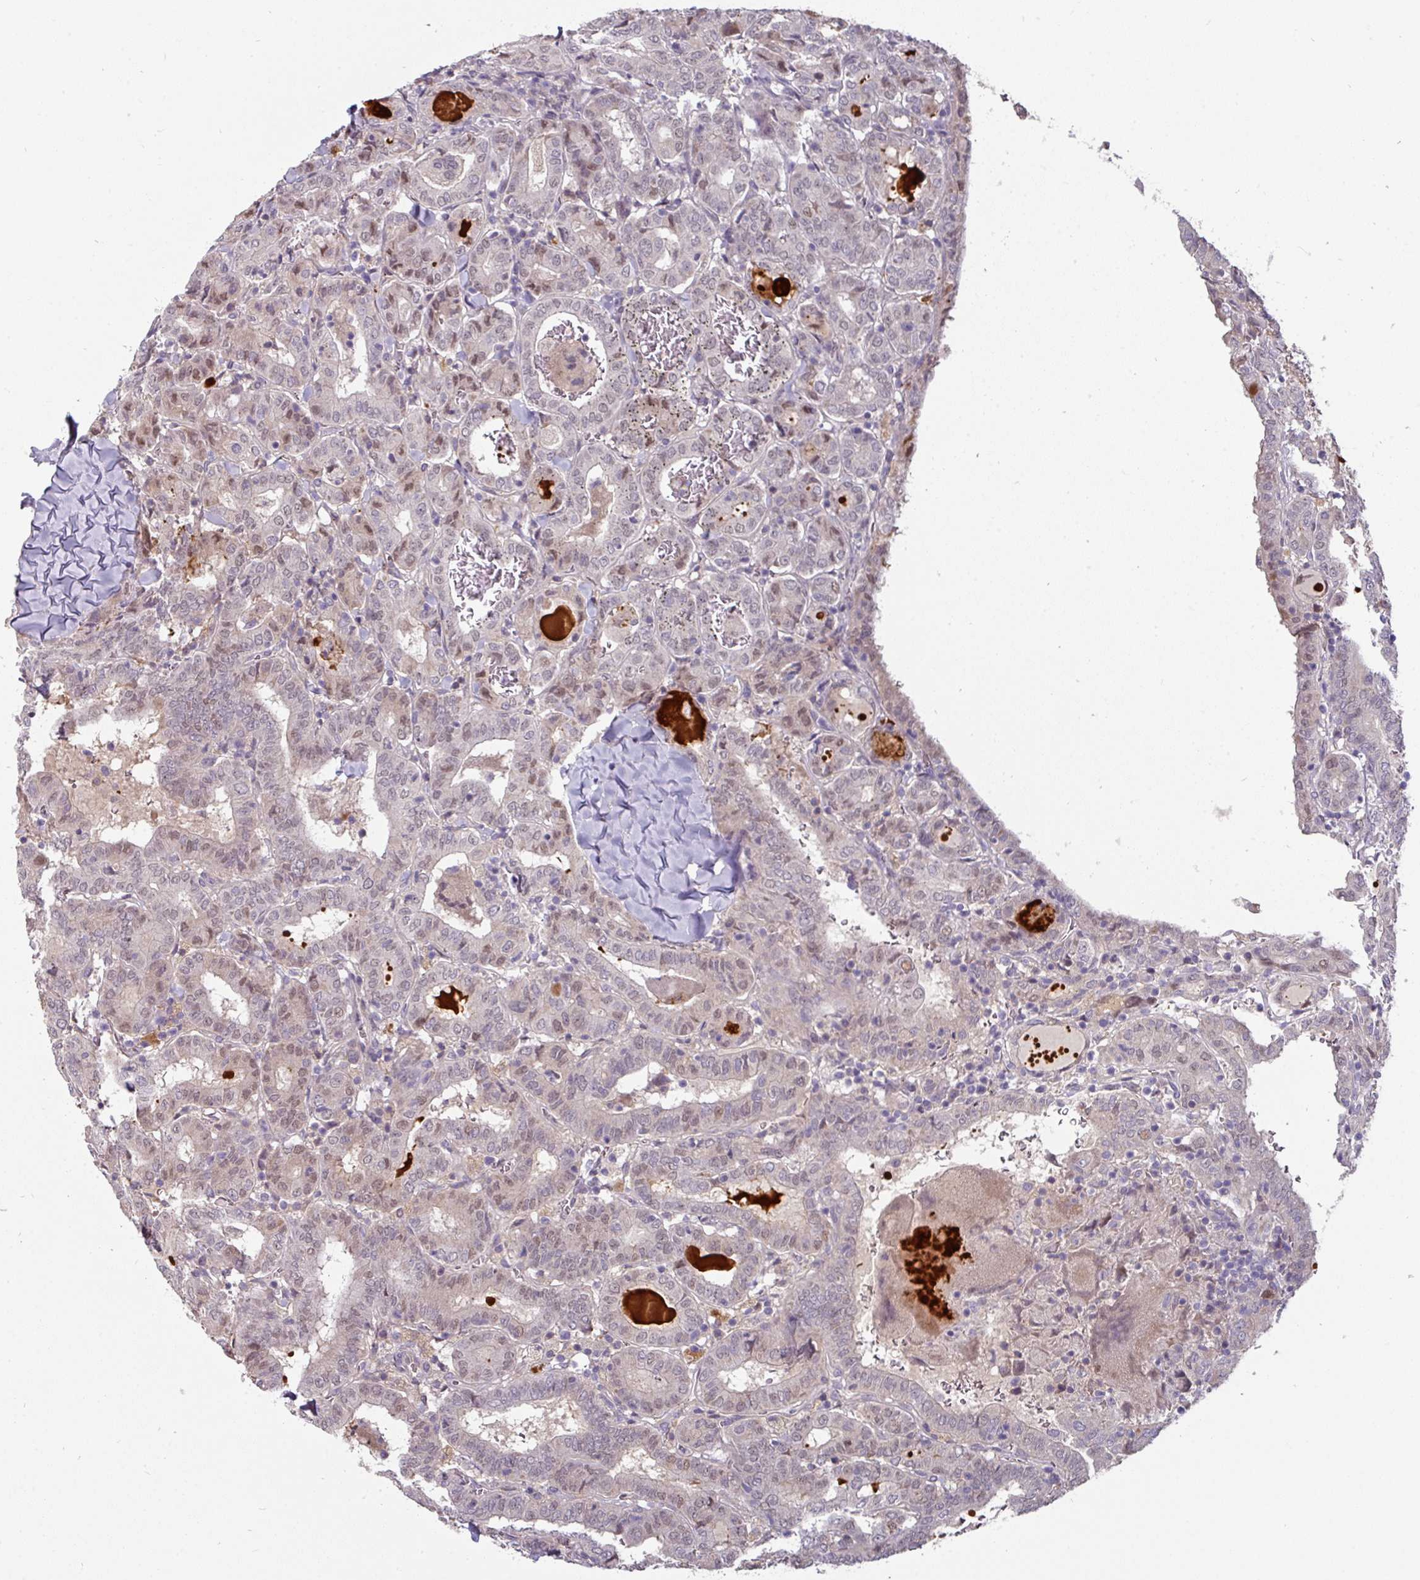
{"staining": {"intensity": "weak", "quantity": "<25%", "location": "nuclear"}, "tissue": "thyroid cancer", "cell_type": "Tumor cells", "image_type": "cancer", "snomed": [{"axis": "morphology", "description": "Papillary adenocarcinoma, NOS"}, {"axis": "topography", "description": "Thyroid gland"}], "caption": "An immunohistochemistry micrograph of thyroid papillary adenocarcinoma is shown. There is no staining in tumor cells of thyroid papillary adenocarcinoma. (DAB (3,3'-diaminobenzidine) immunohistochemistry (IHC) with hematoxylin counter stain).", "gene": "SWSAP1", "patient": {"sex": "female", "age": 72}}